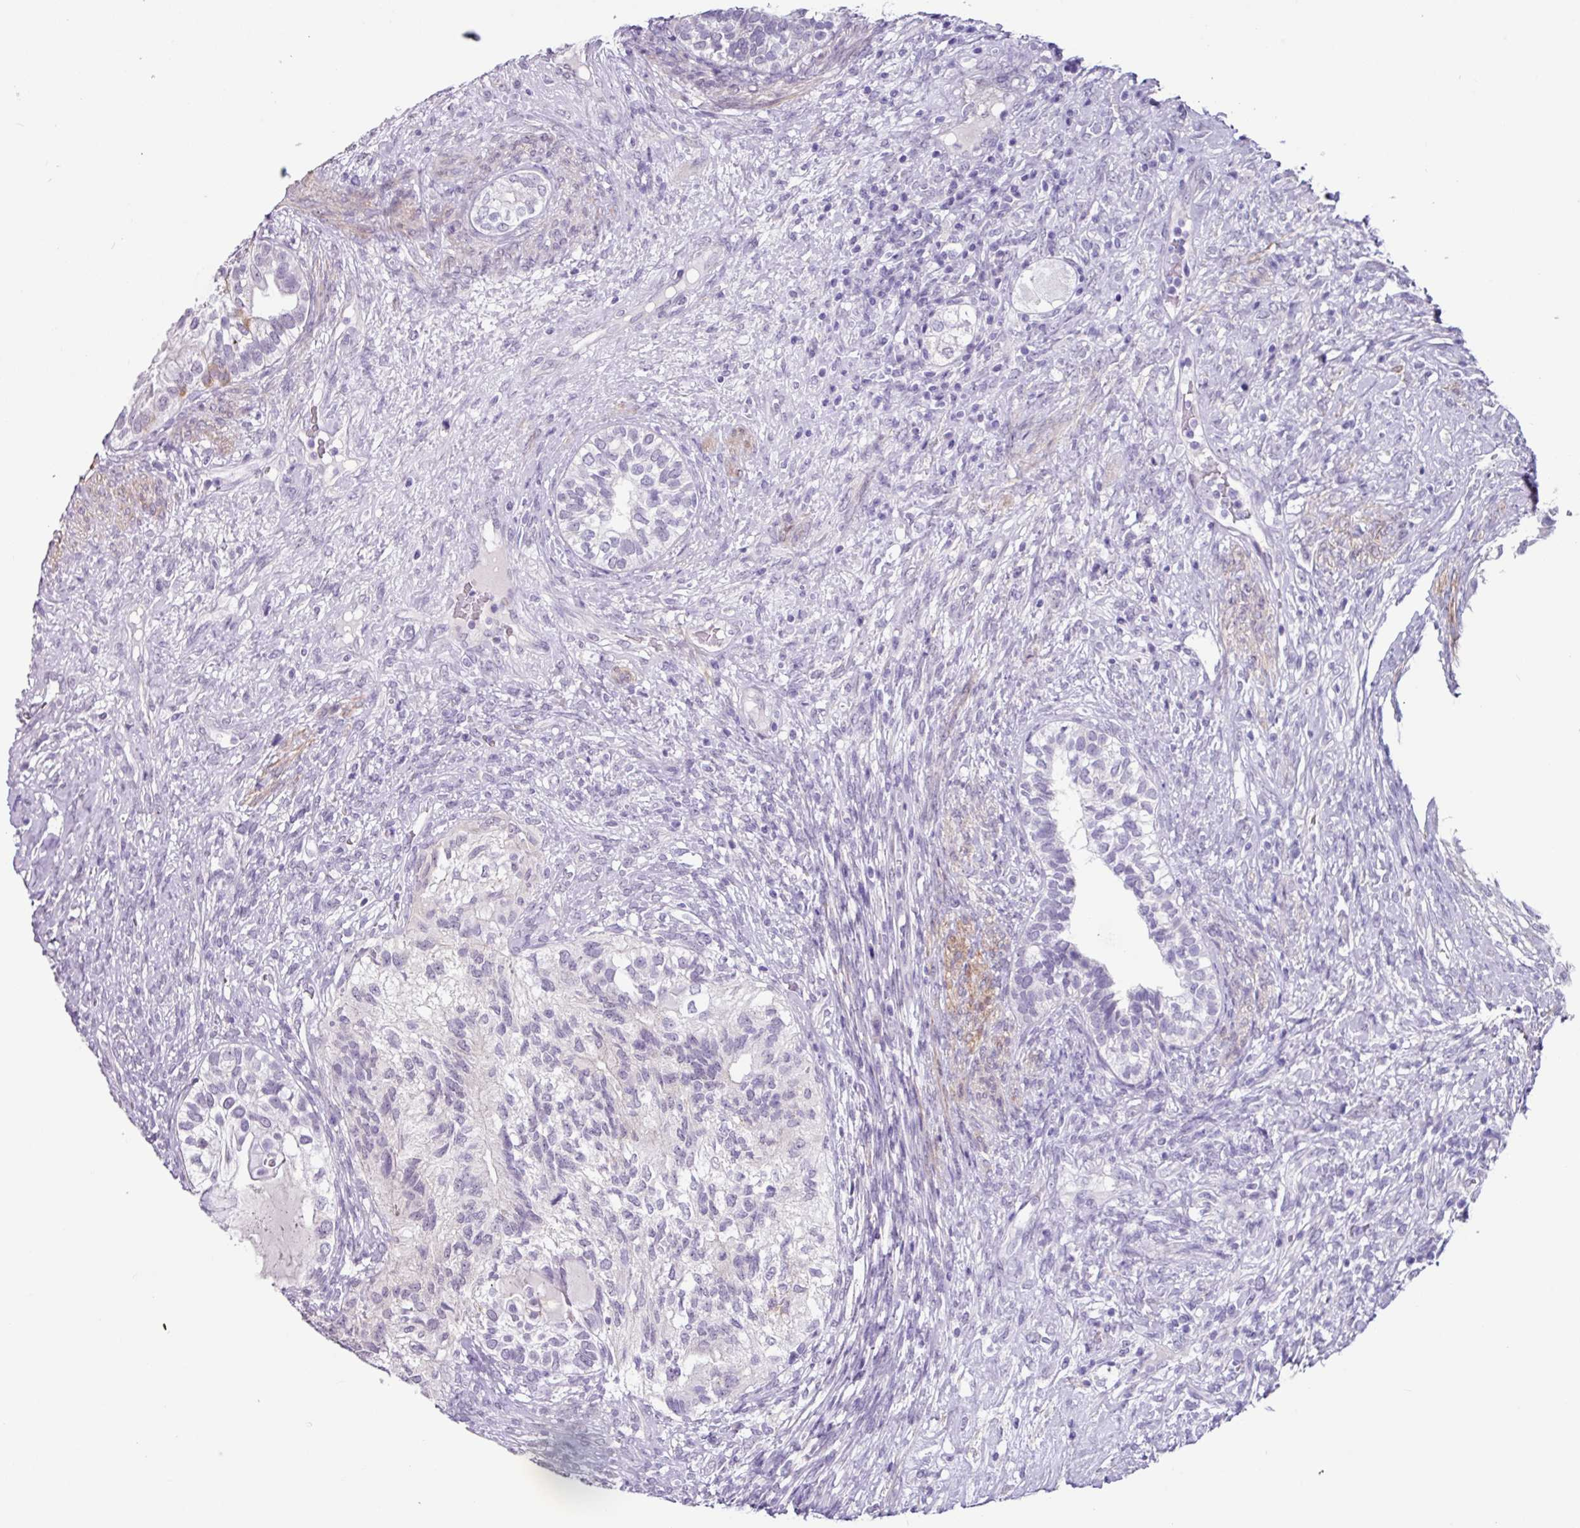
{"staining": {"intensity": "negative", "quantity": "none", "location": "none"}, "tissue": "testis cancer", "cell_type": "Tumor cells", "image_type": "cancer", "snomed": [{"axis": "morphology", "description": "Seminoma, NOS"}, {"axis": "morphology", "description": "Carcinoma, Embryonal, NOS"}, {"axis": "topography", "description": "Testis"}], "caption": "Tumor cells are negative for brown protein staining in testis cancer.", "gene": "OTX1", "patient": {"sex": "male", "age": 41}}